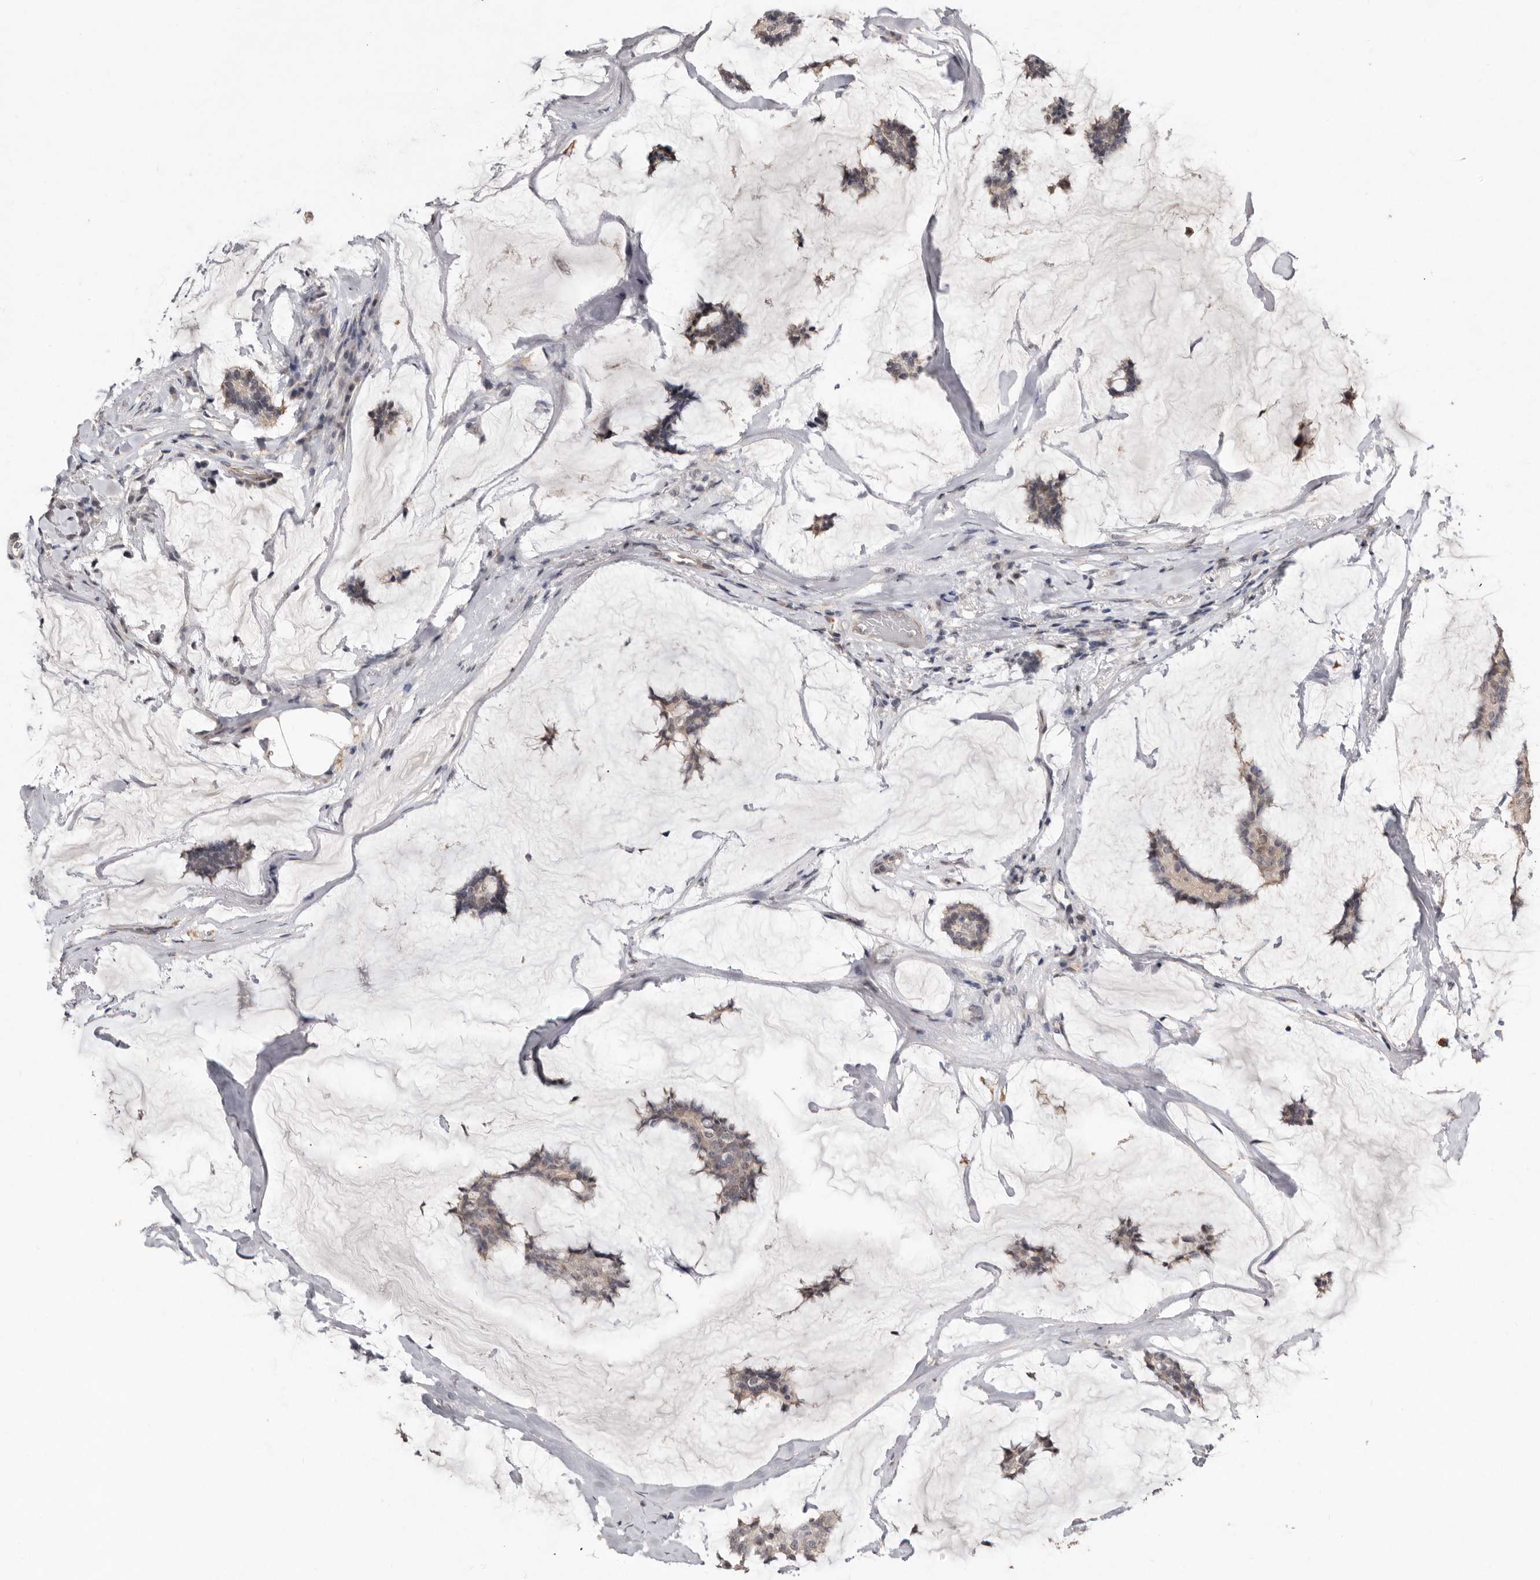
{"staining": {"intensity": "negative", "quantity": "none", "location": "none"}, "tissue": "breast cancer", "cell_type": "Tumor cells", "image_type": "cancer", "snomed": [{"axis": "morphology", "description": "Duct carcinoma"}, {"axis": "topography", "description": "Breast"}], "caption": "Immunohistochemistry (IHC) of human breast cancer (intraductal carcinoma) demonstrates no staining in tumor cells. (Stains: DAB immunohistochemistry (IHC) with hematoxylin counter stain, Microscopy: brightfield microscopy at high magnification).", "gene": "SULT1E1", "patient": {"sex": "female", "age": 93}}